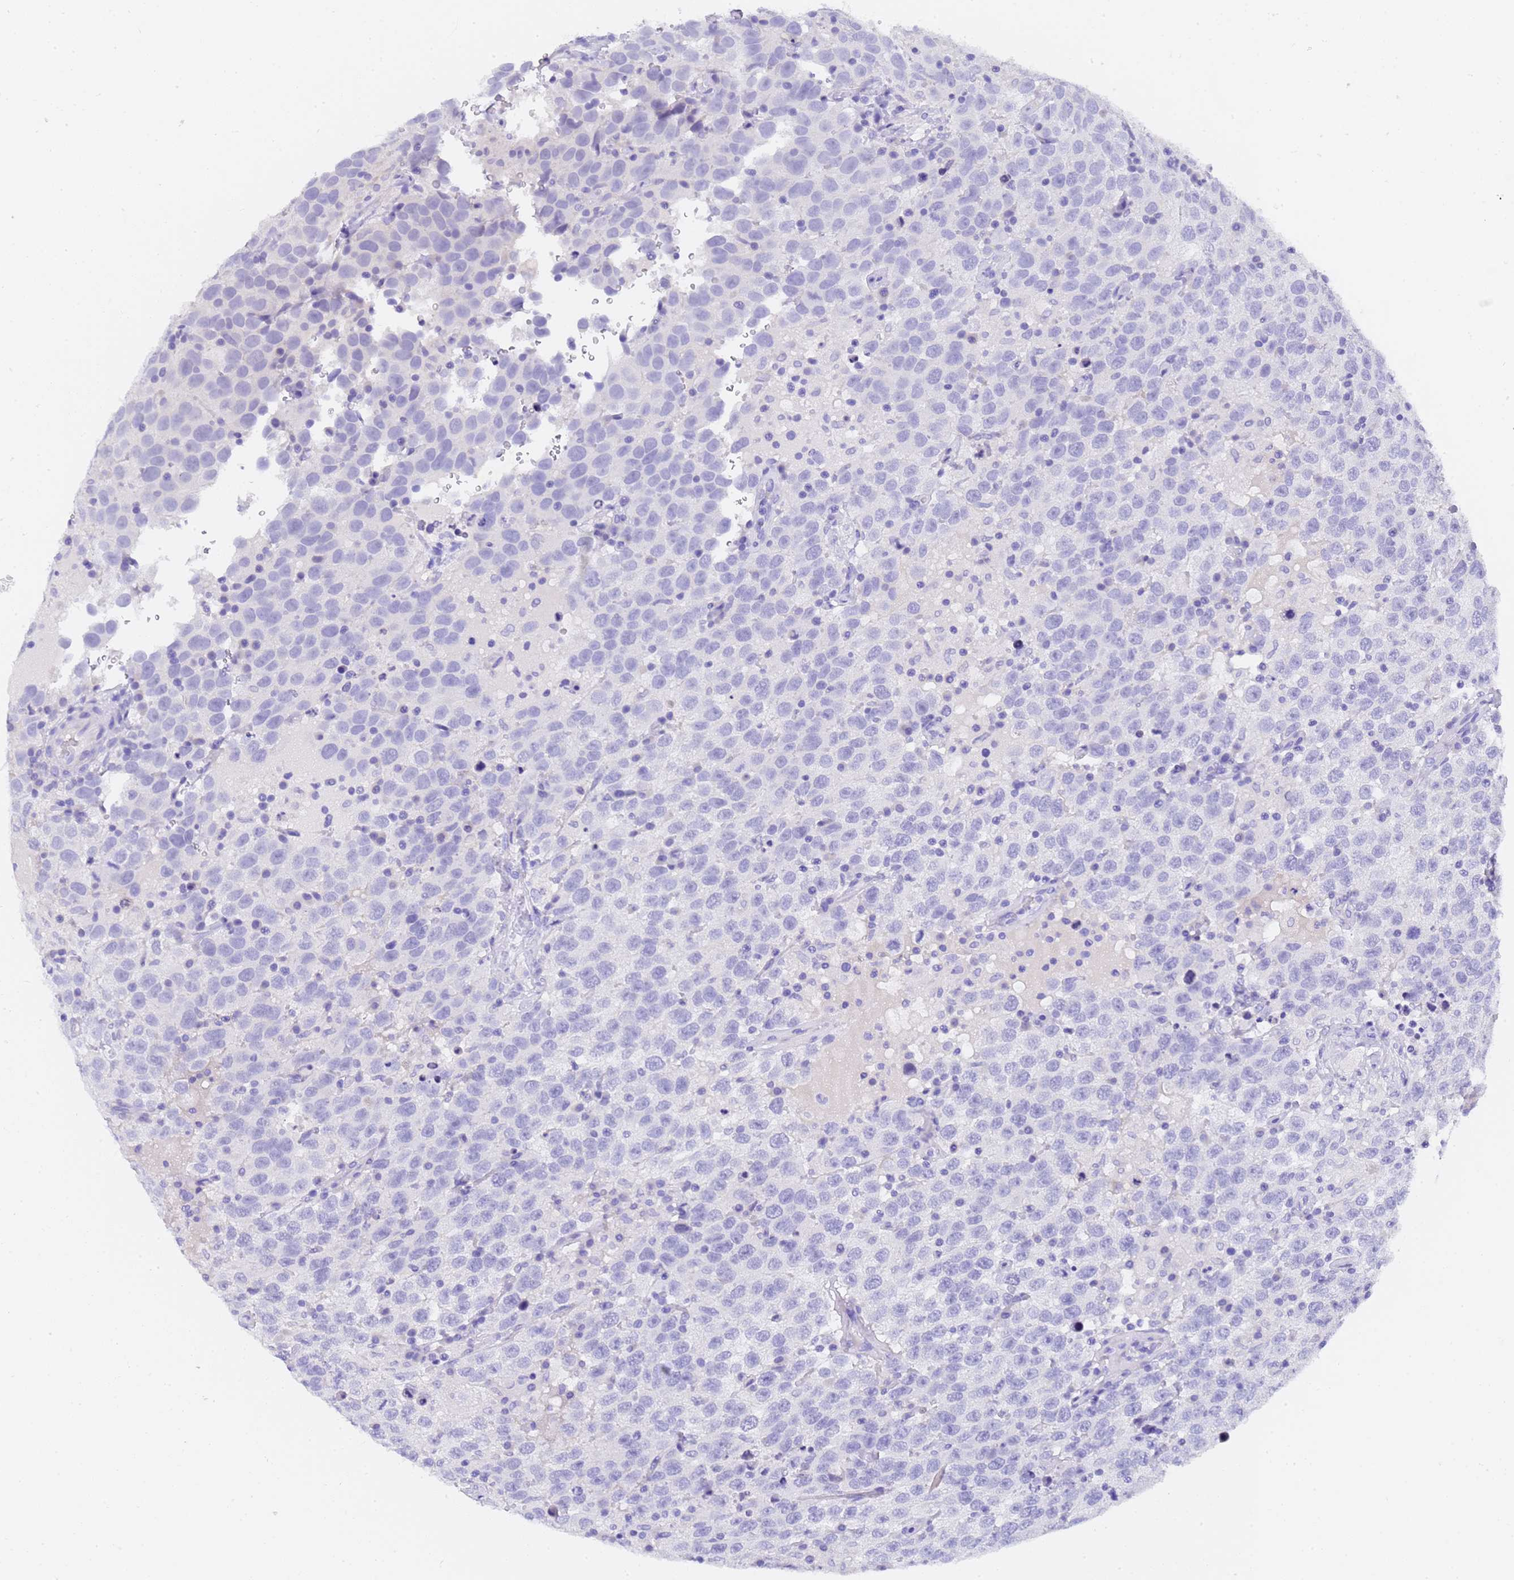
{"staining": {"intensity": "negative", "quantity": "none", "location": "none"}, "tissue": "testis cancer", "cell_type": "Tumor cells", "image_type": "cancer", "snomed": [{"axis": "morphology", "description": "Seminoma, NOS"}, {"axis": "topography", "description": "Testis"}], "caption": "Micrograph shows no significant protein expression in tumor cells of seminoma (testis). The staining was performed using DAB to visualize the protein expression in brown, while the nuclei were stained in blue with hematoxylin (Magnification: 20x).", "gene": "GABRA1", "patient": {"sex": "male", "age": 41}}